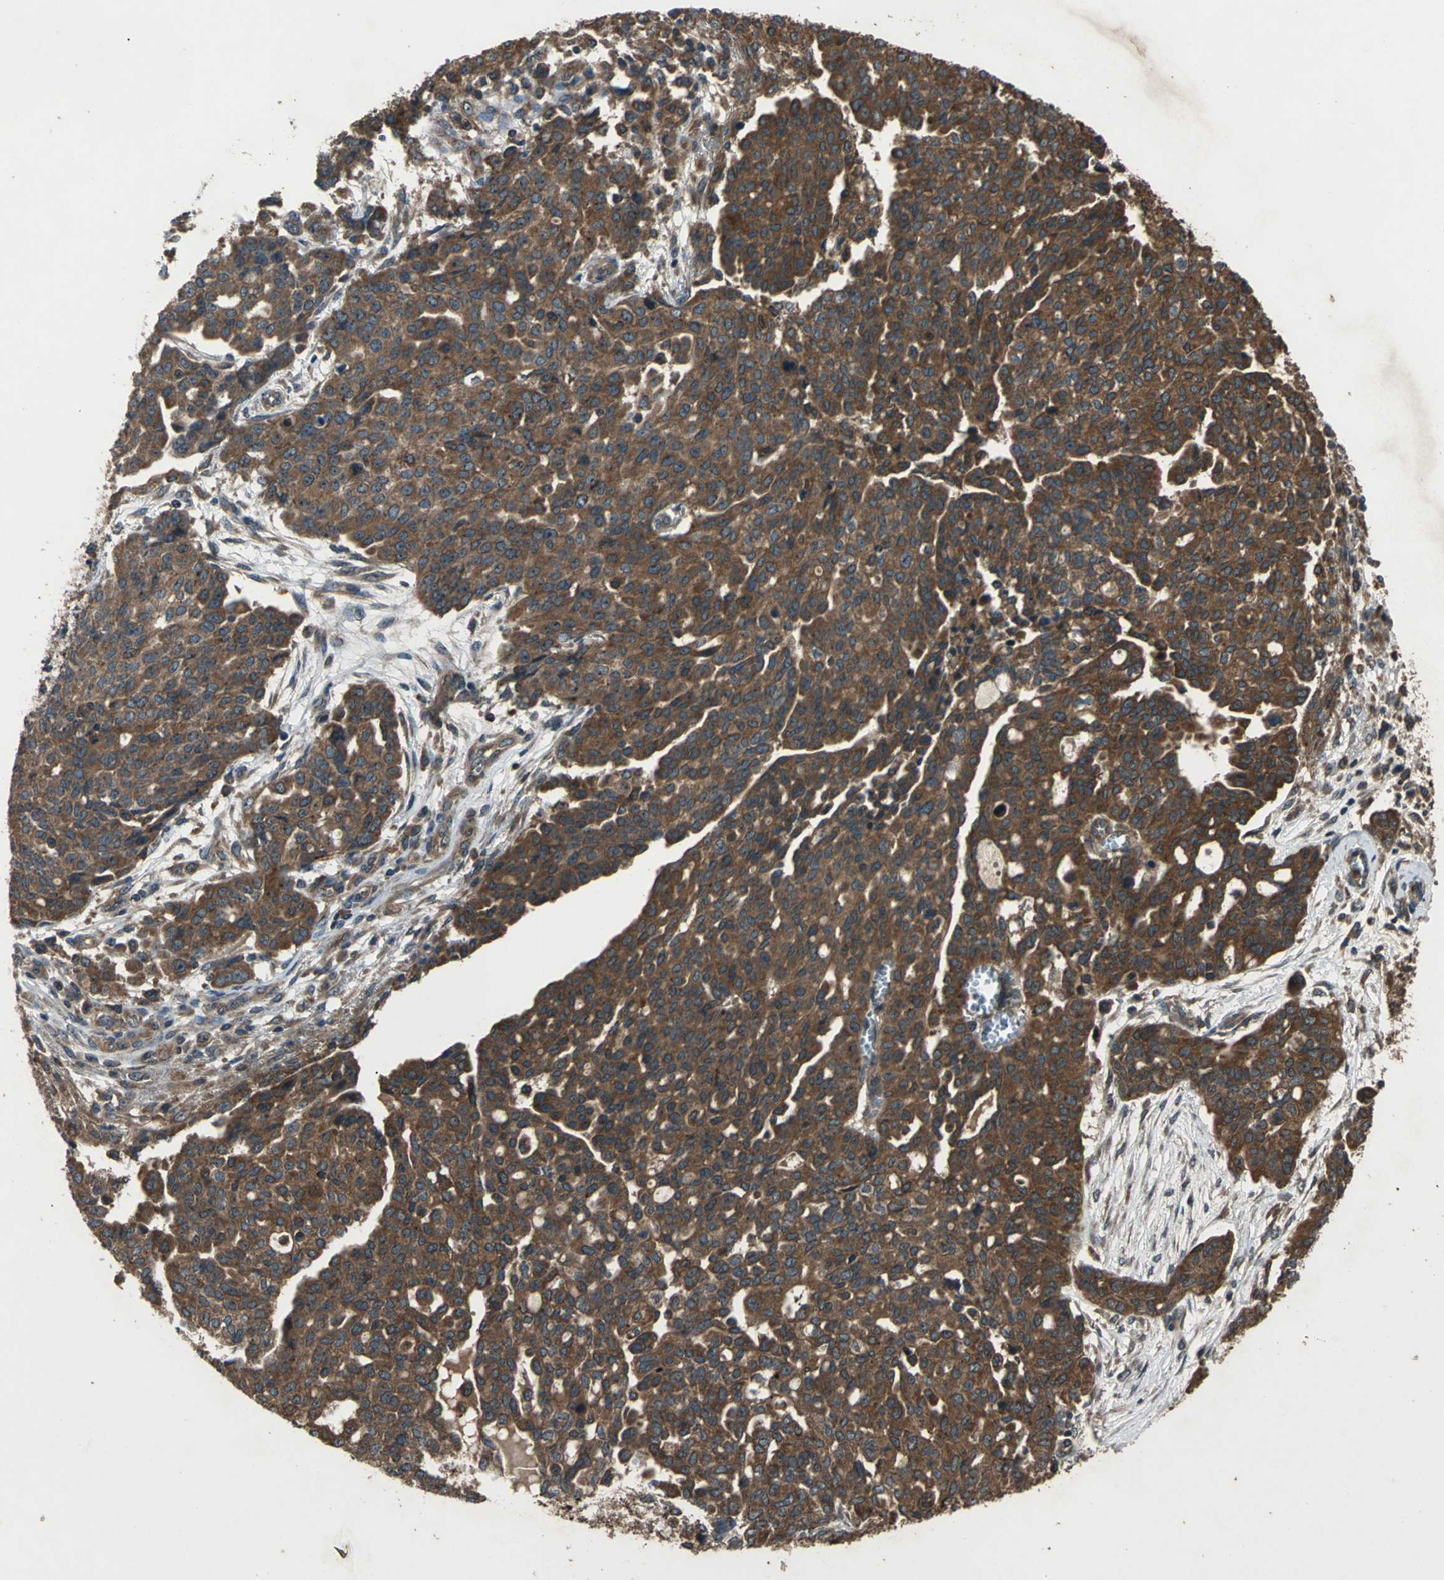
{"staining": {"intensity": "strong", "quantity": ">75%", "location": "cytoplasmic/membranous"}, "tissue": "ovarian cancer", "cell_type": "Tumor cells", "image_type": "cancer", "snomed": [{"axis": "morphology", "description": "Cystadenocarcinoma, serous, NOS"}, {"axis": "topography", "description": "Soft tissue"}, {"axis": "topography", "description": "Ovary"}], "caption": "Ovarian serous cystadenocarcinoma stained with DAB (3,3'-diaminobenzidine) immunohistochemistry demonstrates high levels of strong cytoplasmic/membranous staining in approximately >75% of tumor cells. The protein is shown in brown color, while the nuclei are stained blue.", "gene": "ZNF608", "patient": {"sex": "female", "age": 57}}